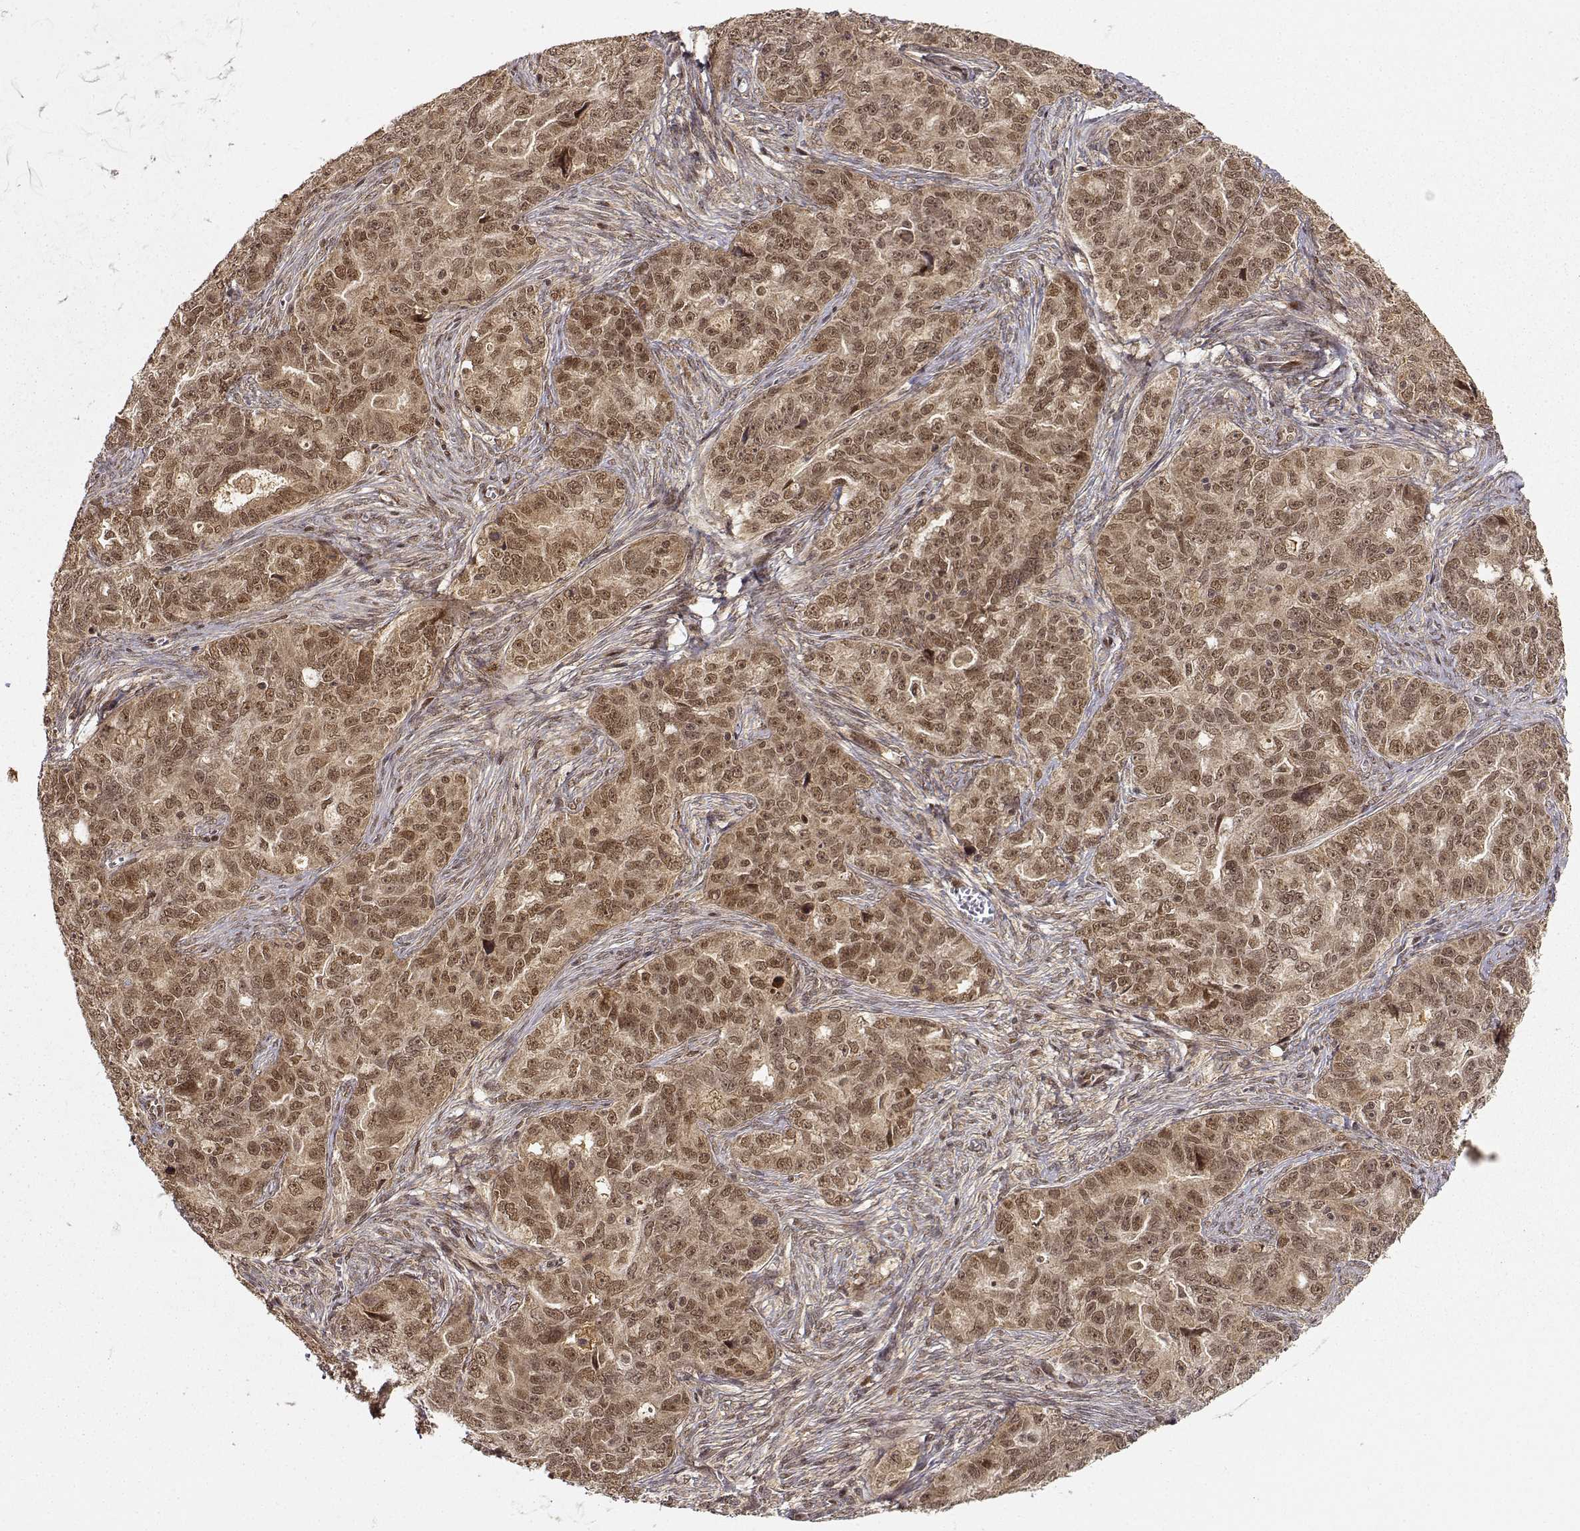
{"staining": {"intensity": "moderate", "quantity": ">75%", "location": "cytoplasmic/membranous,nuclear"}, "tissue": "ovarian cancer", "cell_type": "Tumor cells", "image_type": "cancer", "snomed": [{"axis": "morphology", "description": "Cystadenocarcinoma, serous, NOS"}, {"axis": "topography", "description": "Ovary"}], "caption": "Protein expression analysis of serous cystadenocarcinoma (ovarian) shows moderate cytoplasmic/membranous and nuclear expression in approximately >75% of tumor cells. (DAB (3,3'-diaminobenzidine) = brown stain, brightfield microscopy at high magnification).", "gene": "MAEA", "patient": {"sex": "female", "age": 51}}